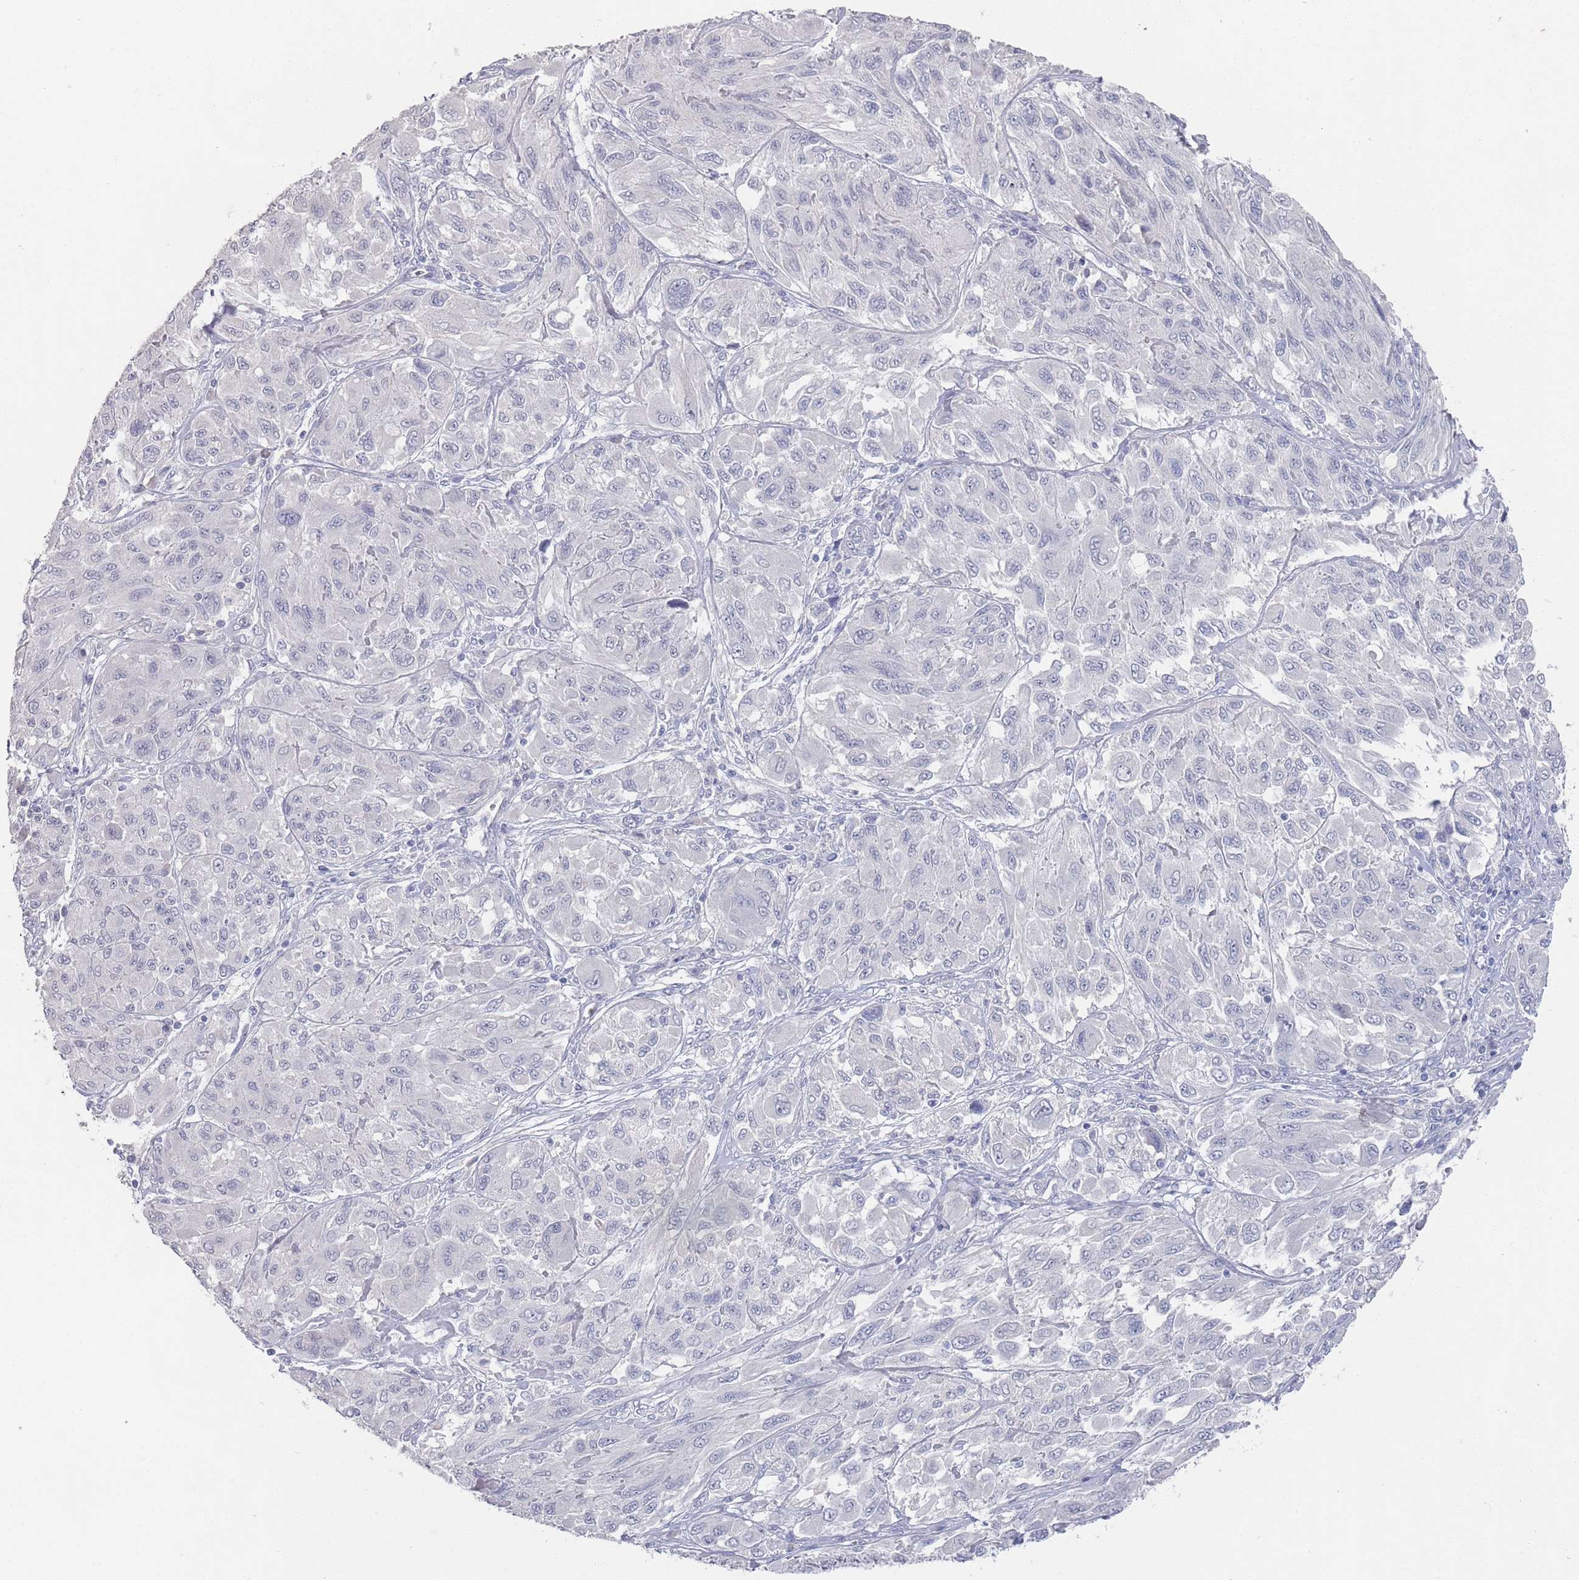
{"staining": {"intensity": "negative", "quantity": "none", "location": "none"}, "tissue": "melanoma", "cell_type": "Tumor cells", "image_type": "cancer", "snomed": [{"axis": "morphology", "description": "Malignant melanoma, NOS"}, {"axis": "topography", "description": "Skin"}], "caption": "This is a image of immunohistochemistry (IHC) staining of melanoma, which shows no expression in tumor cells.", "gene": "PROM2", "patient": {"sex": "female", "age": 91}}